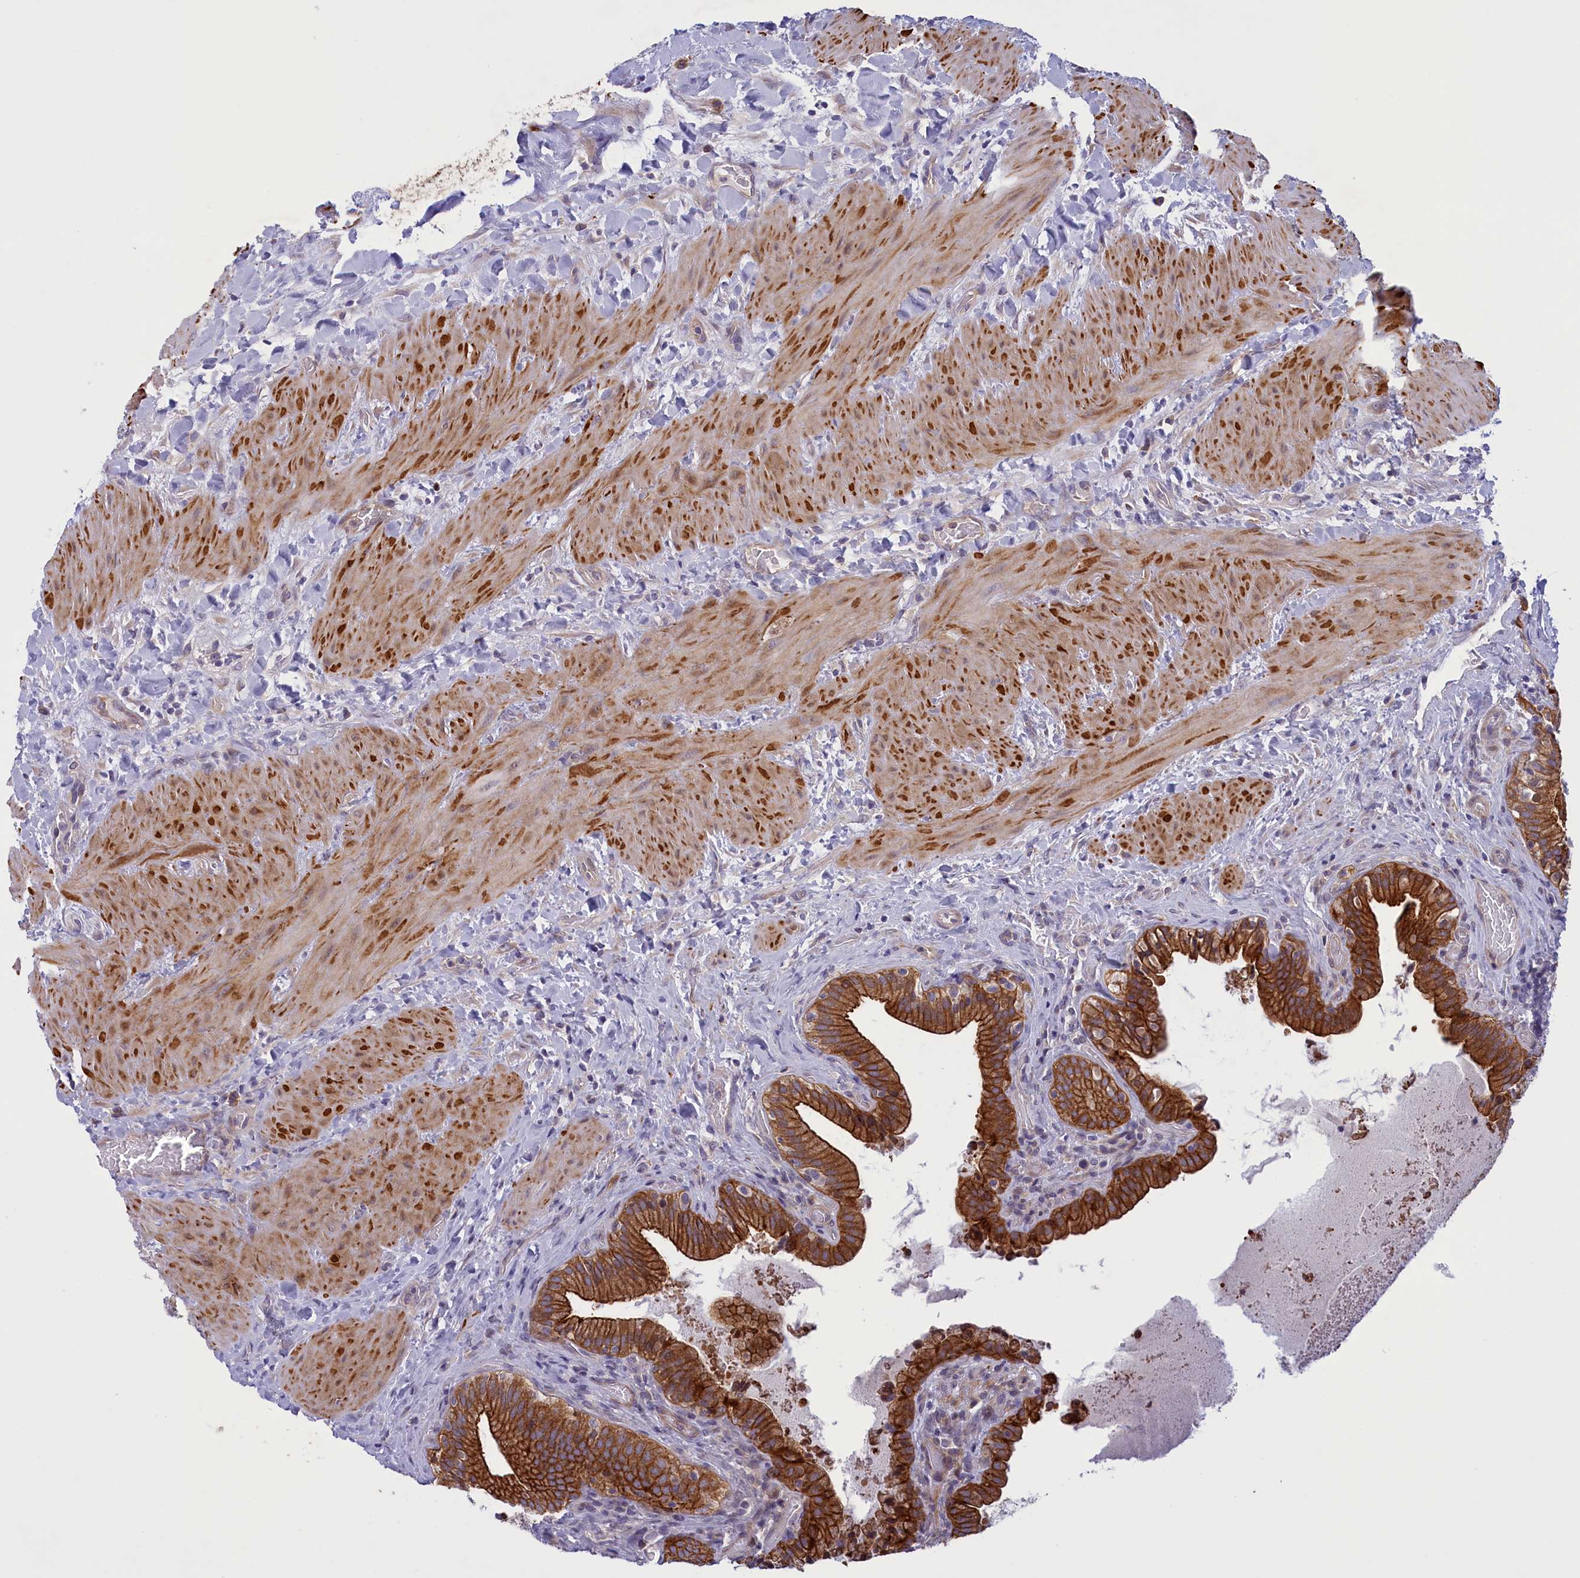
{"staining": {"intensity": "strong", "quantity": ">75%", "location": "cytoplasmic/membranous"}, "tissue": "gallbladder", "cell_type": "Glandular cells", "image_type": "normal", "snomed": [{"axis": "morphology", "description": "Normal tissue, NOS"}, {"axis": "topography", "description": "Gallbladder"}], "caption": "Human gallbladder stained with a brown dye displays strong cytoplasmic/membranous positive staining in about >75% of glandular cells.", "gene": "CORO2A", "patient": {"sex": "male", "age": 24}}